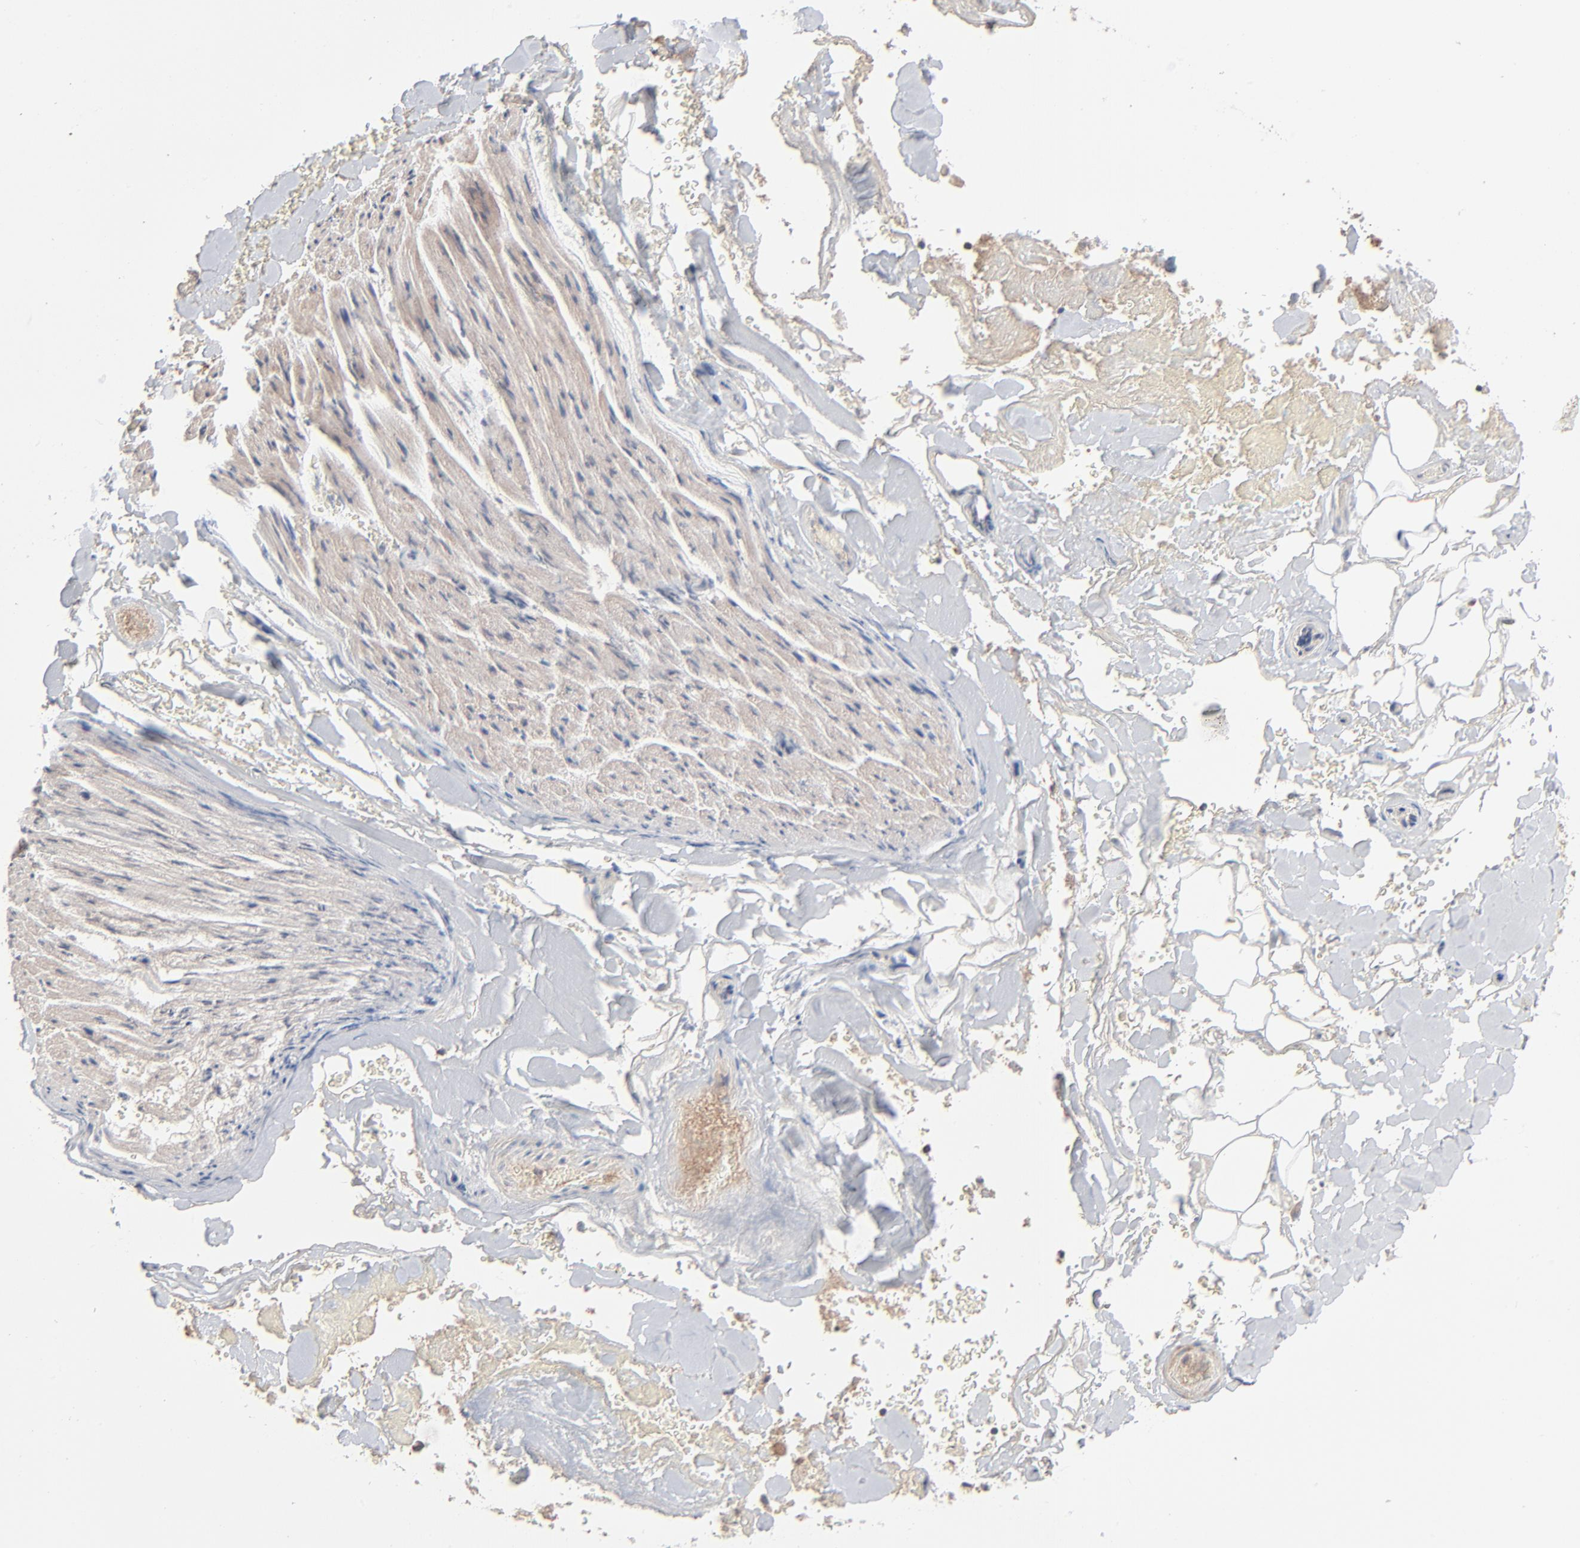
{"staining": {"intensity": "negative", "quantity": "none", "location": "none"}, "tissue": "adipose tissue", "cell_type": "Adipocytes", "image_type": "normal", "snomed": [{"axis": "morphology", "description": "Normal tissue, NOS"}, {"axis": "morphology", "description": "Cholangiocarcinoma"}, {"axis": "topography", "description": "Liver"}, {"axis": "topography", "description": "Peripheral nerve tissue"}], "caption": "This is an immunohistochemistry (IHC) micrograph of benign human adipose tissue. There is no staining in adipocytes.", "gene": "ABLIM3", "patient": {"sex": "male", "age": 50}}